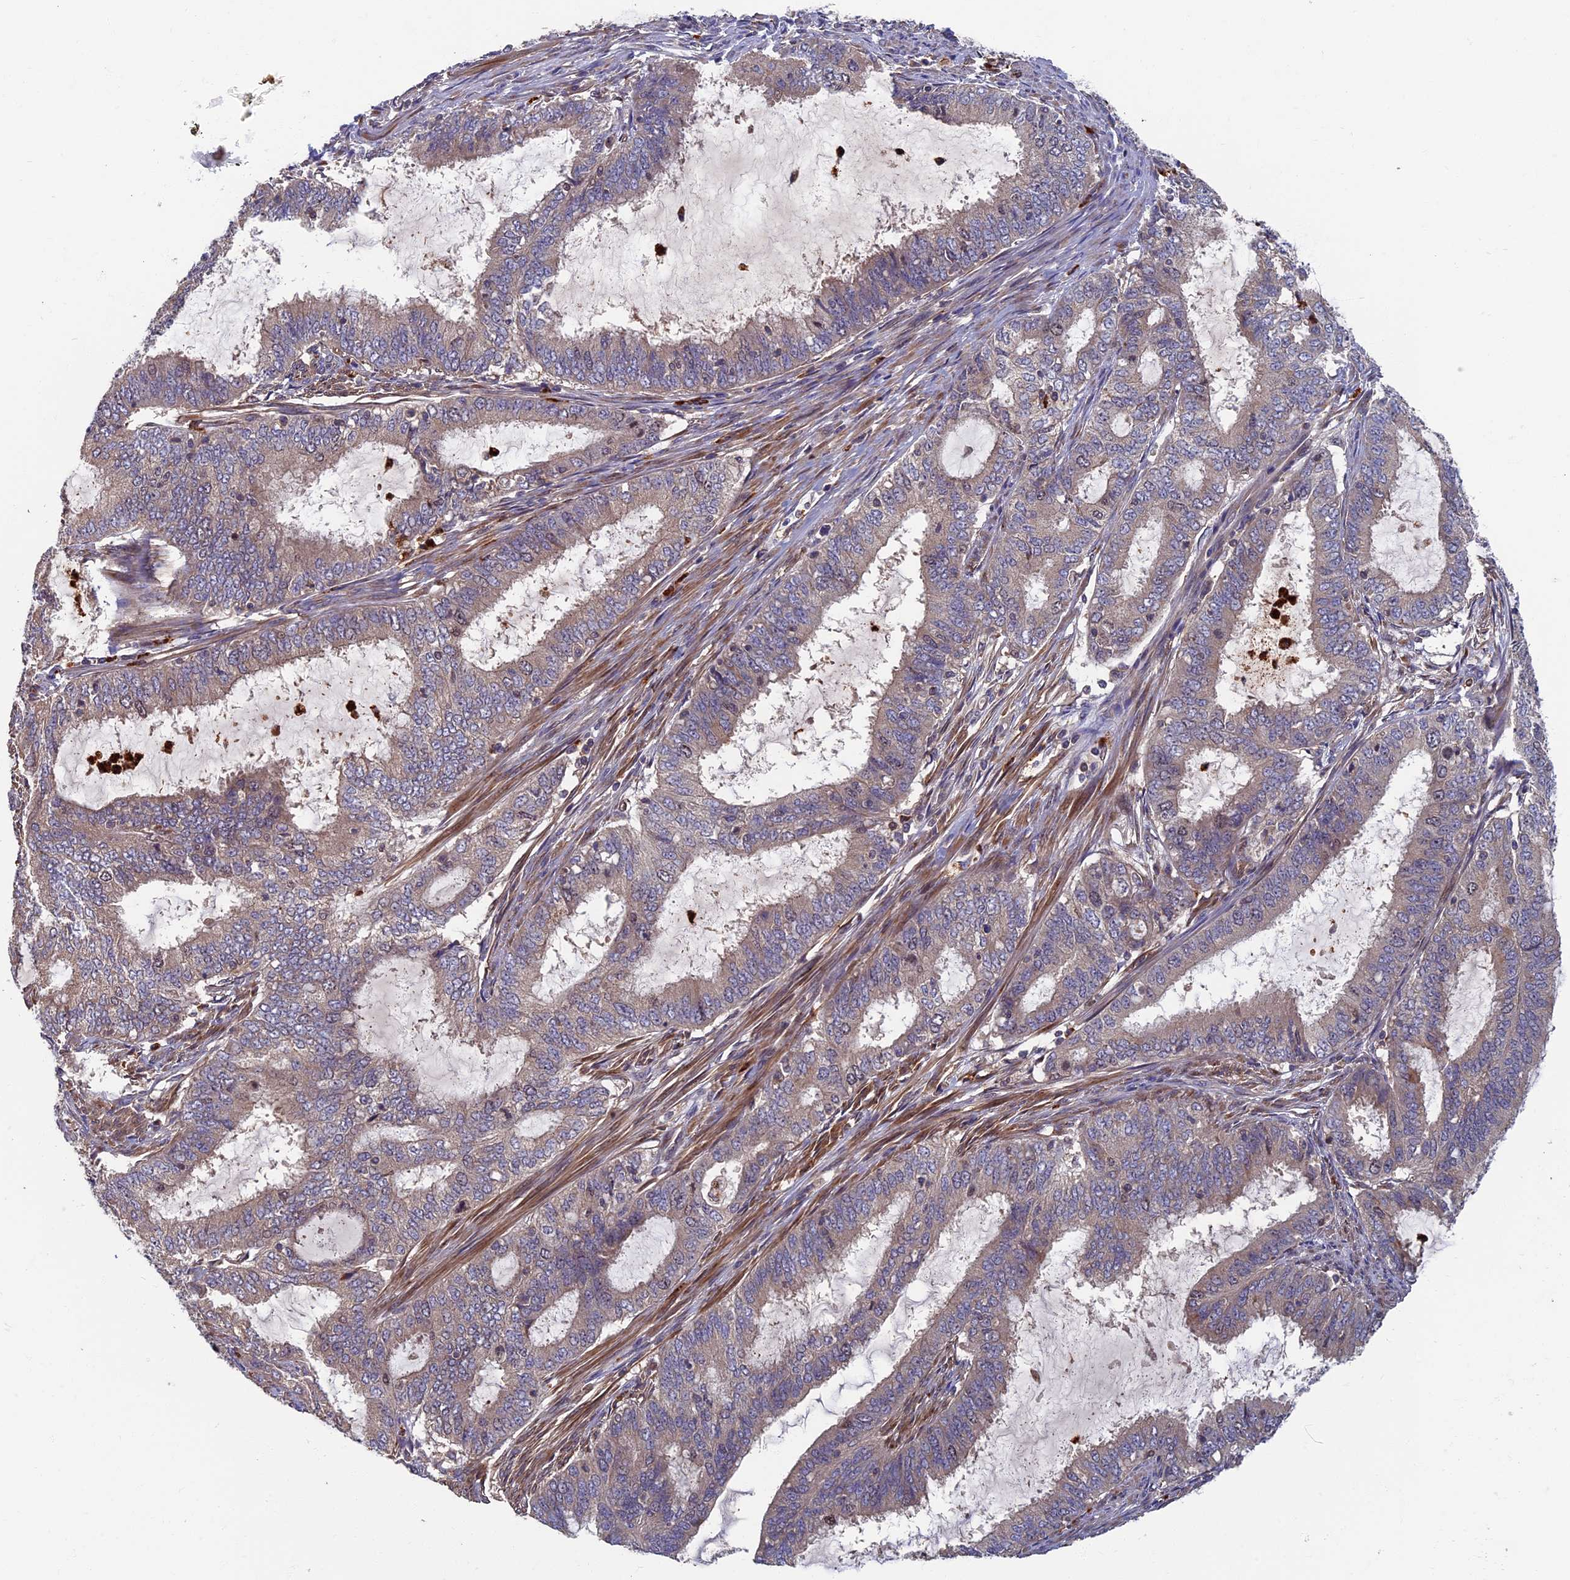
{"staining": {"intensity": "weak", "quantity": "25%-75%", "location": "cytoplasmic/membranous"}, "tissue": "endometrial cancer", "cell_type": "Tumor cells", "image_type": "cancer", "snomed": [{"axis": "morphology", "description": "Adenocarcinoma, NOS"}, {"axis": "topography", "description": "Endometrium"}], "caption": "This image demonstrates endometrial cancer (adenocarcinoma) stained with immunohistochemistry to label a protein in brown. The cytoplasmic/membranous of tumor cells show weak positivity for the protein. Nuclei are counter-stained blue.", "gene": "TNK2", "patient": {"sex": "female", "age": 51}}